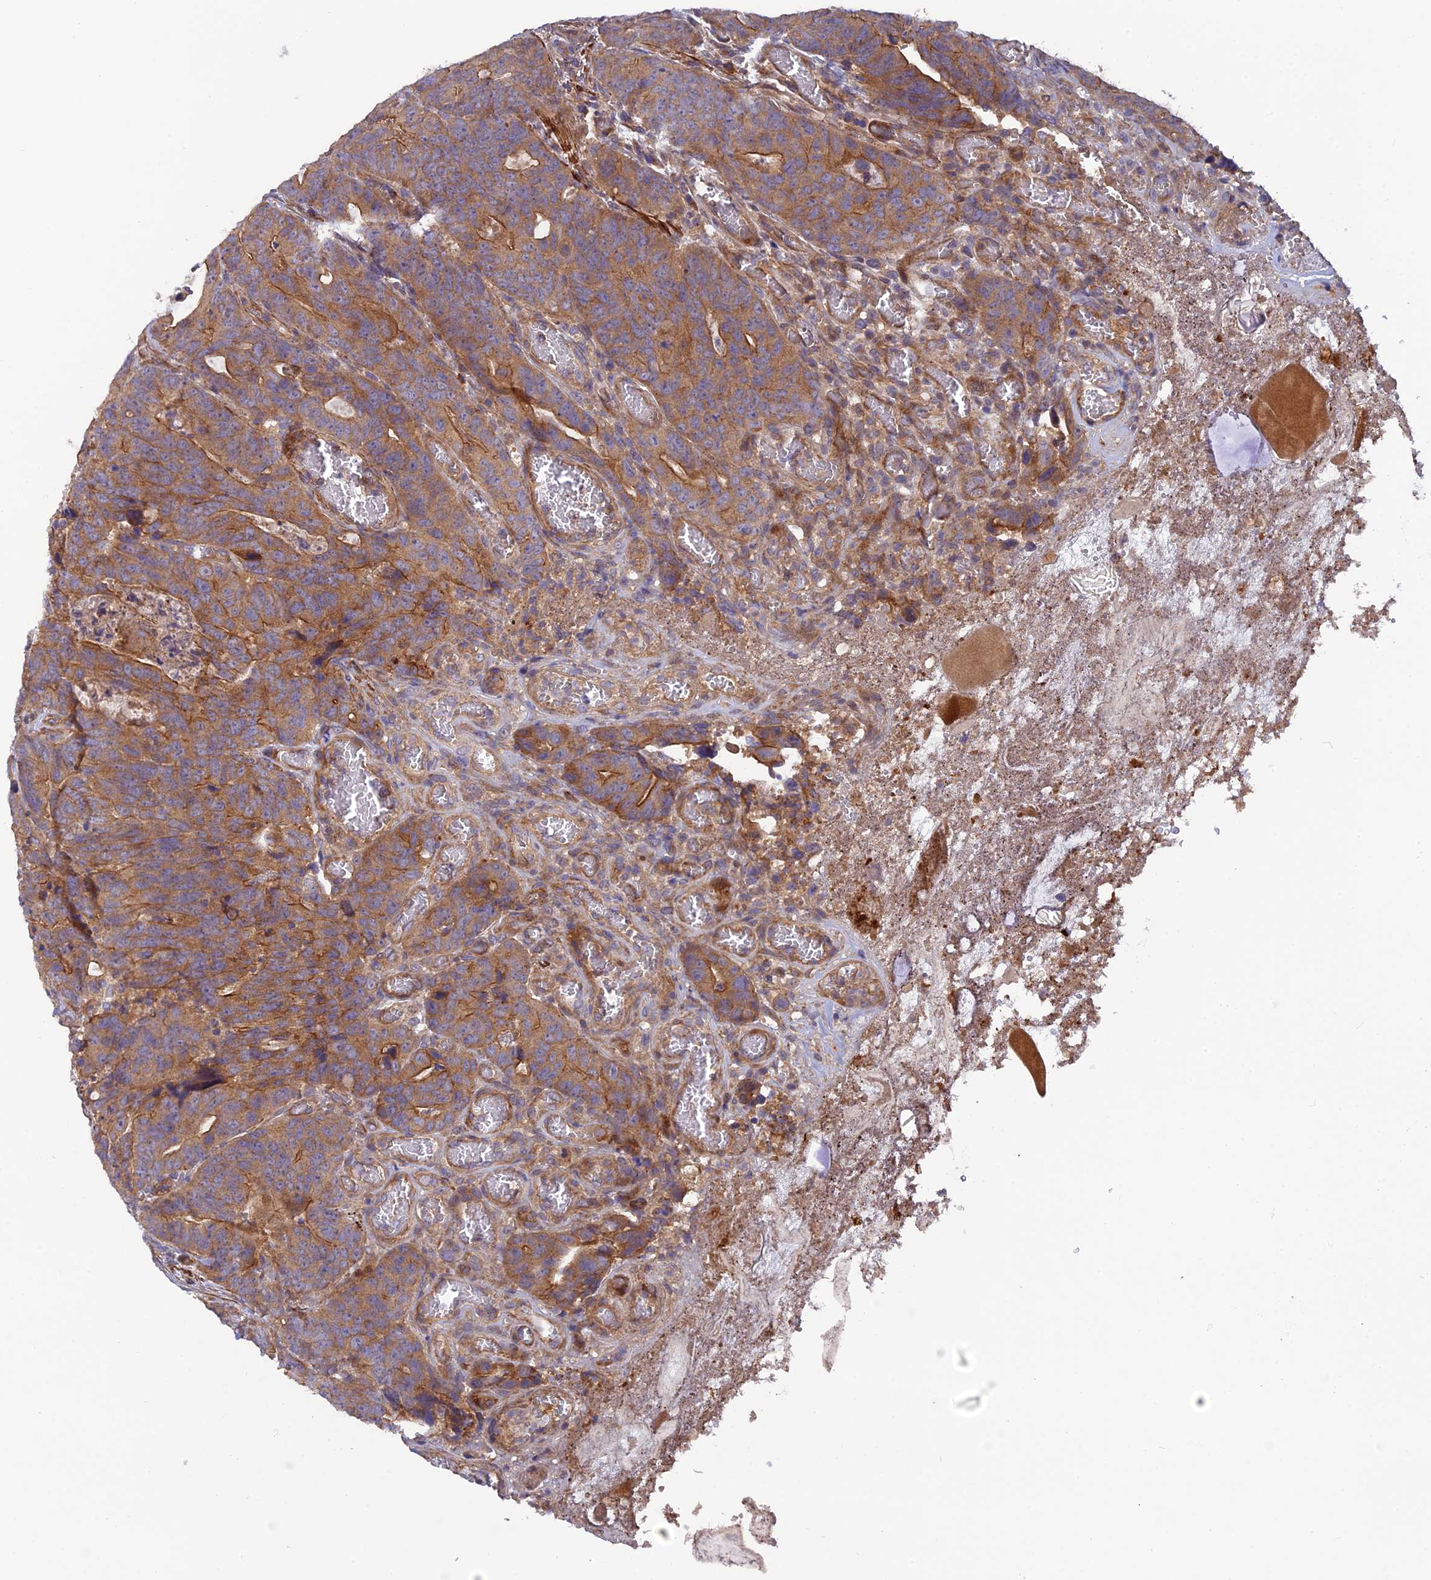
{"staining": {"intensity": "moderate", "quantity": ">75%", "location": "cytoplasmic/membranous"}, "tissue": "colorectal cancer", "cell_type": "Tumor cells", "image_type": "cancer", "snomed": [{"axis": "morphology", "description": "Adenocarcinoma, NOS"}, {"axis": "topography", "description": "Colon"}], "caption": "Moderate cytoplasmic/membranous staining is identified in approximately >75% of tumor cells in colorectal cancer.", "gene": "ADAMTS15", "patient": {"sex": "female", "age": 82}}